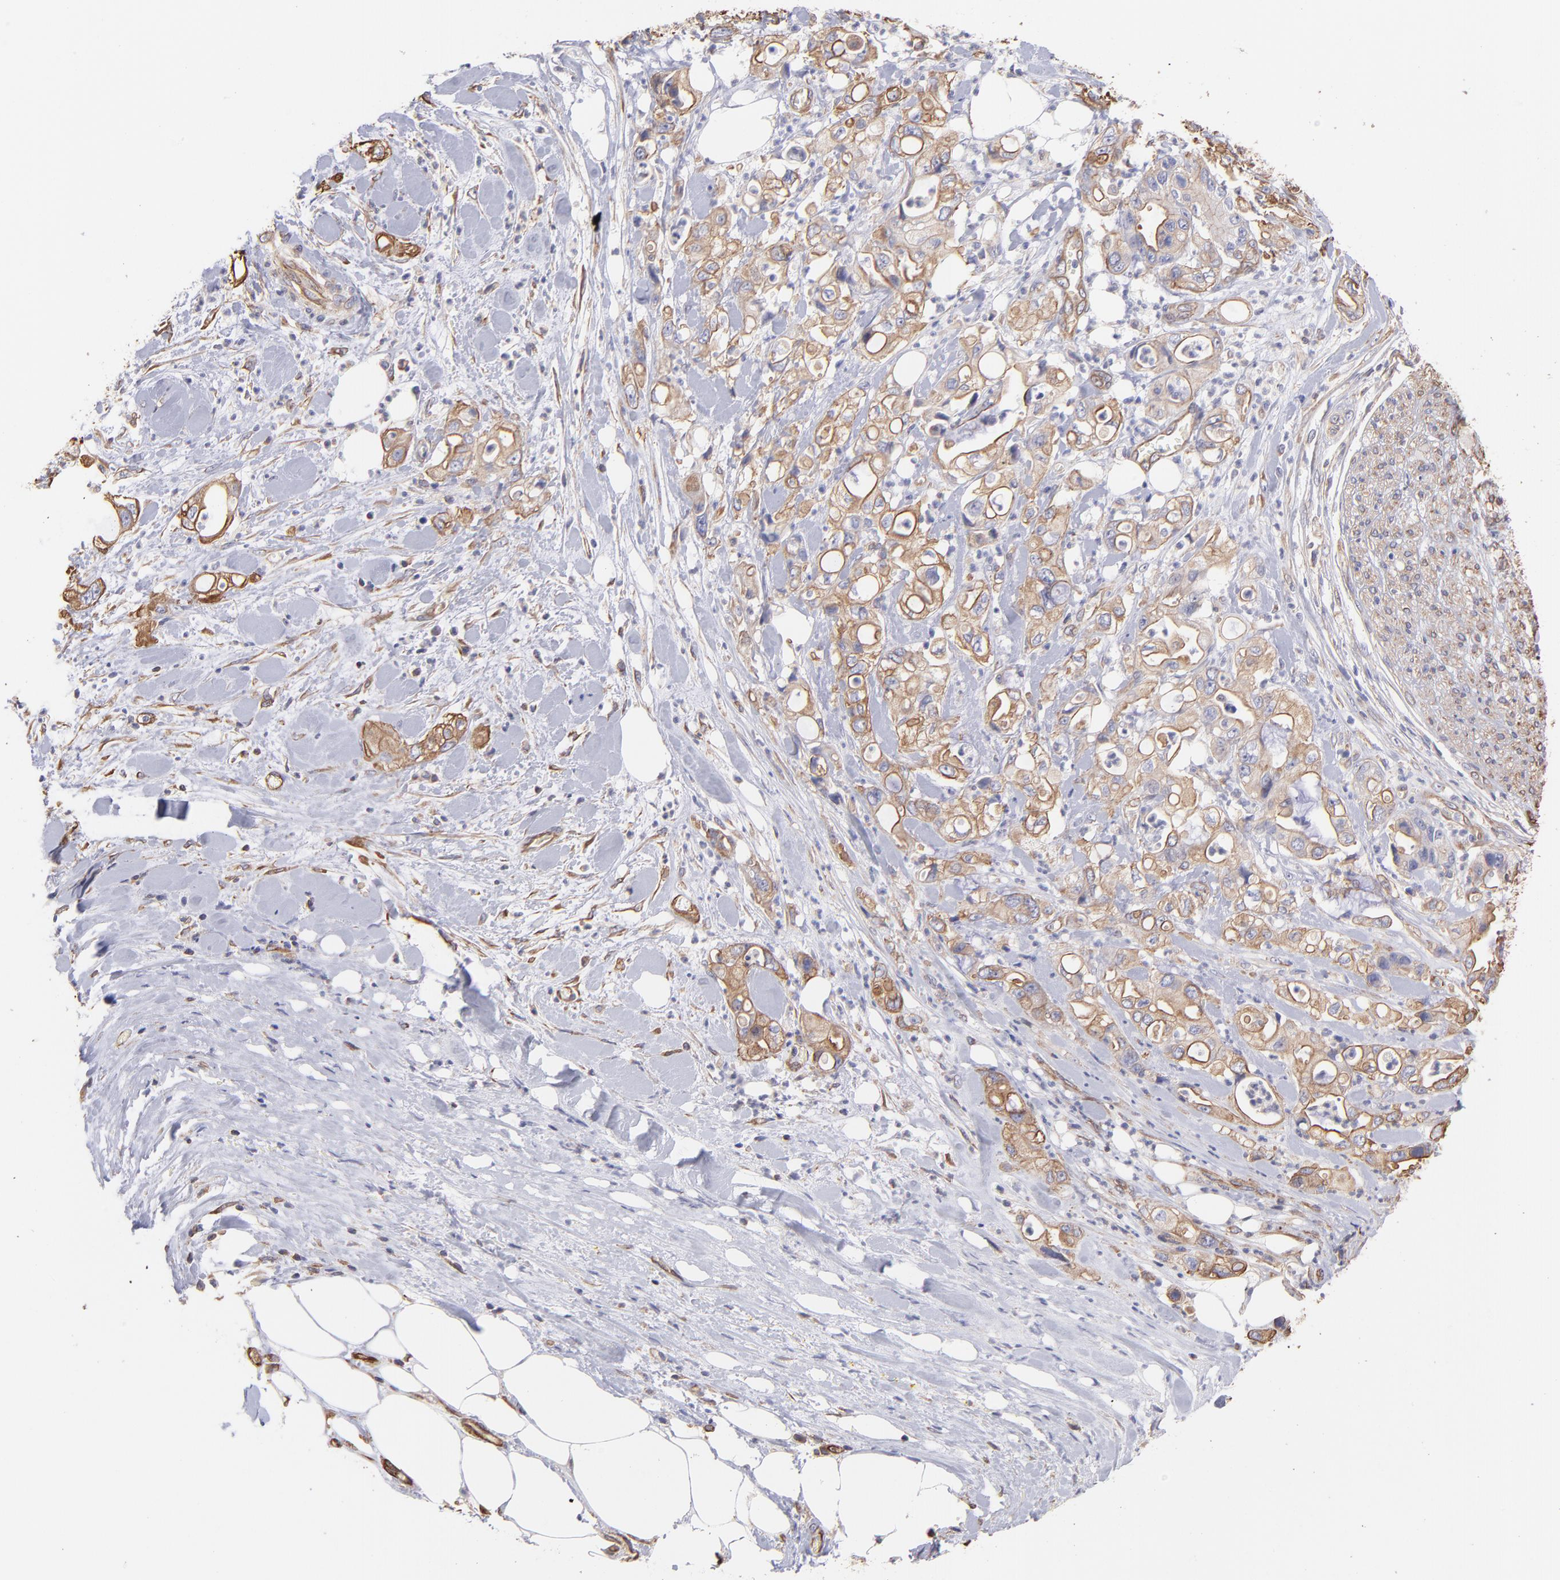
{"staining": {"intensity": "moderate", "quantity": ">75%", "location": "cytoplasmic/membranous"}, "tissue": "pancreatic cancer", "cell_type": "Tumor cells", "image_type": "cancer", "snomed": [{"axis": "morphology", "description": "Adenocarcinoma, NOS"}, {"axis": "topography", "description": "Pancreas"}], "caption": "About >75% of tumor cells in pancreatic cancer exhibit moderate cytoplasmic/membranous protein positivity as visualized by brown immunohistochemical staining.", "gene": "PLEC", "patient": {"sex": "male", "age": 70}}